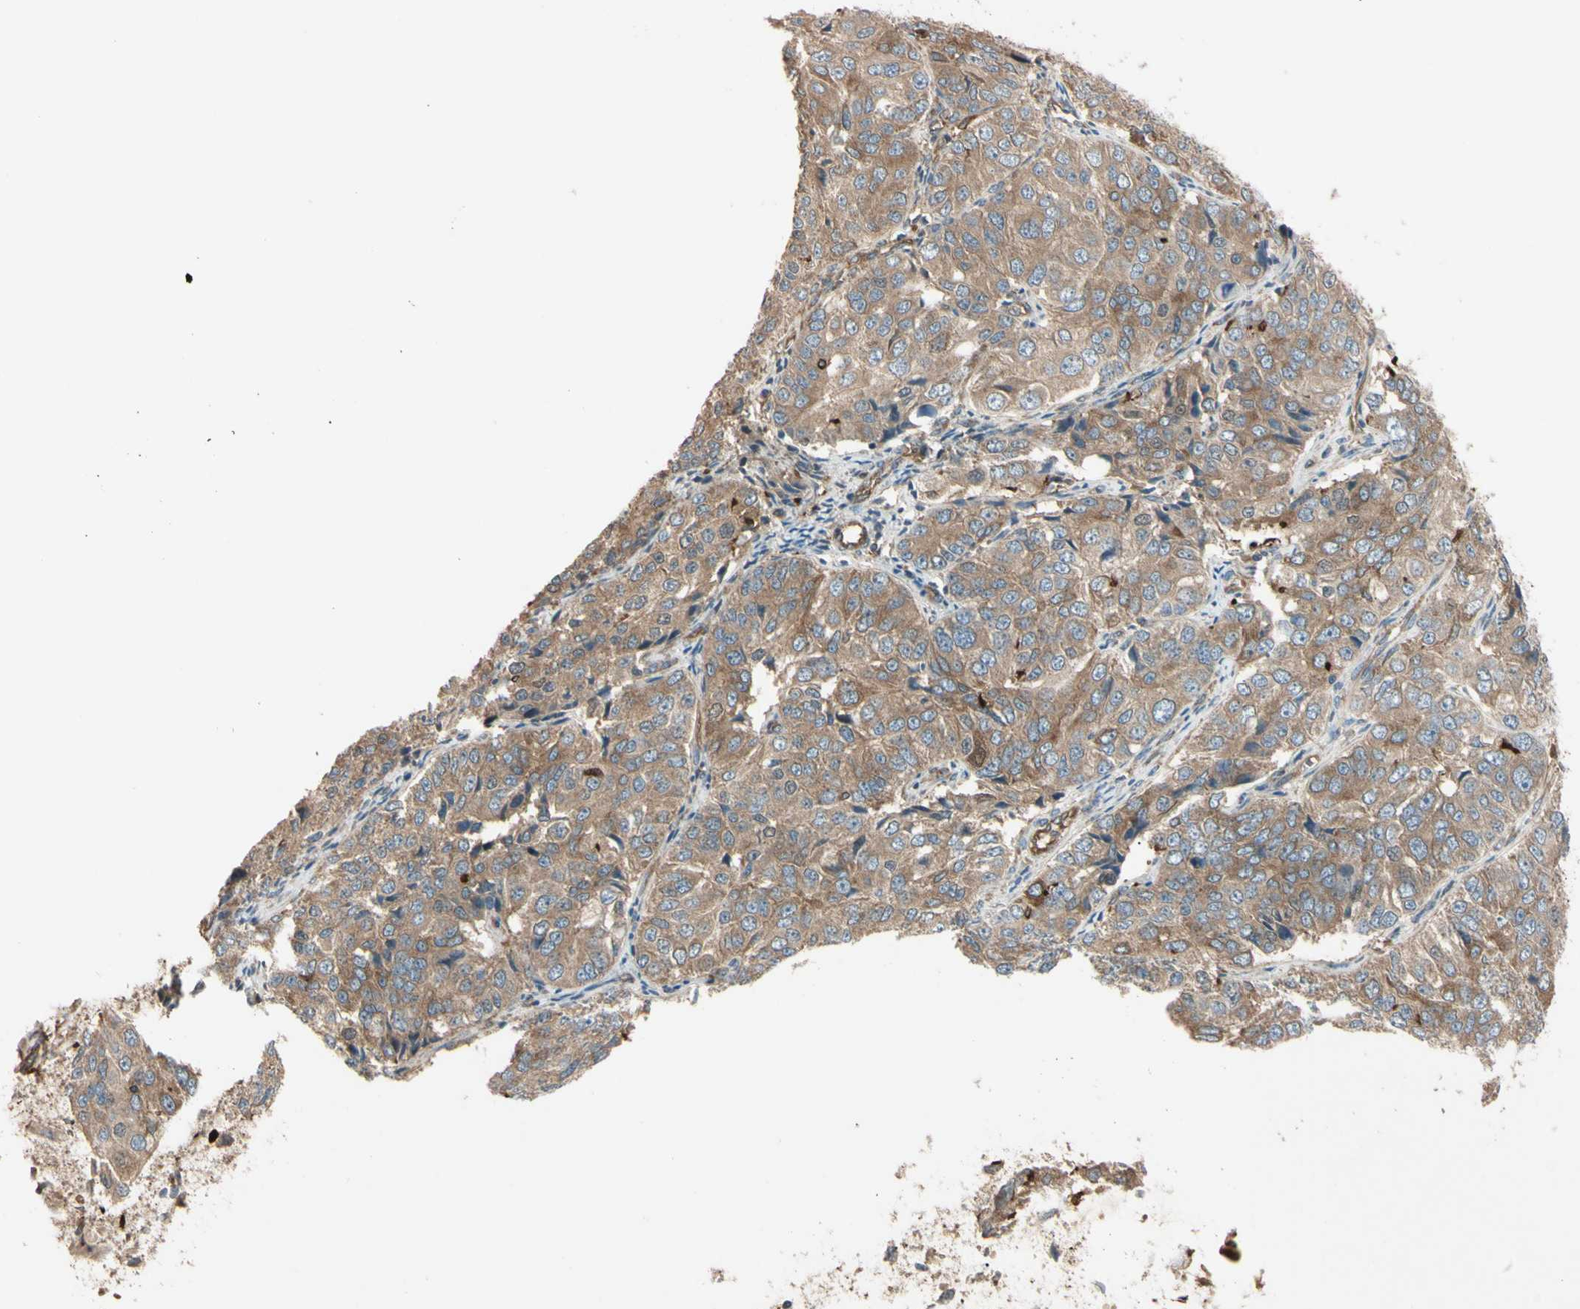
{"staining": {"intensity": "moderate", "quantity": ">75%", "location": "cytoplasmic/membranous"}, "tissue": "ovarian cancer", "cell_type": "Tumor cells", "image_type": "cancer", "snomed": [{"axis": "morphology", "description": "Carcinoma, endometroid"}, {"axis": "topography", "description": "Ovary"}], "caption": "Protein expression analysis of human ovarian endometroid carcinoma reveals moderate cytoplasmic/membranous staining in approximately >75% of tumor cells. The protein of interest is stained brown, and the nuclei are stained in blue (DAB IHC with brightfield microscopy, high magnification).", "gene": "PTPN12", "patient": {"sex": "female", "age": 51}}